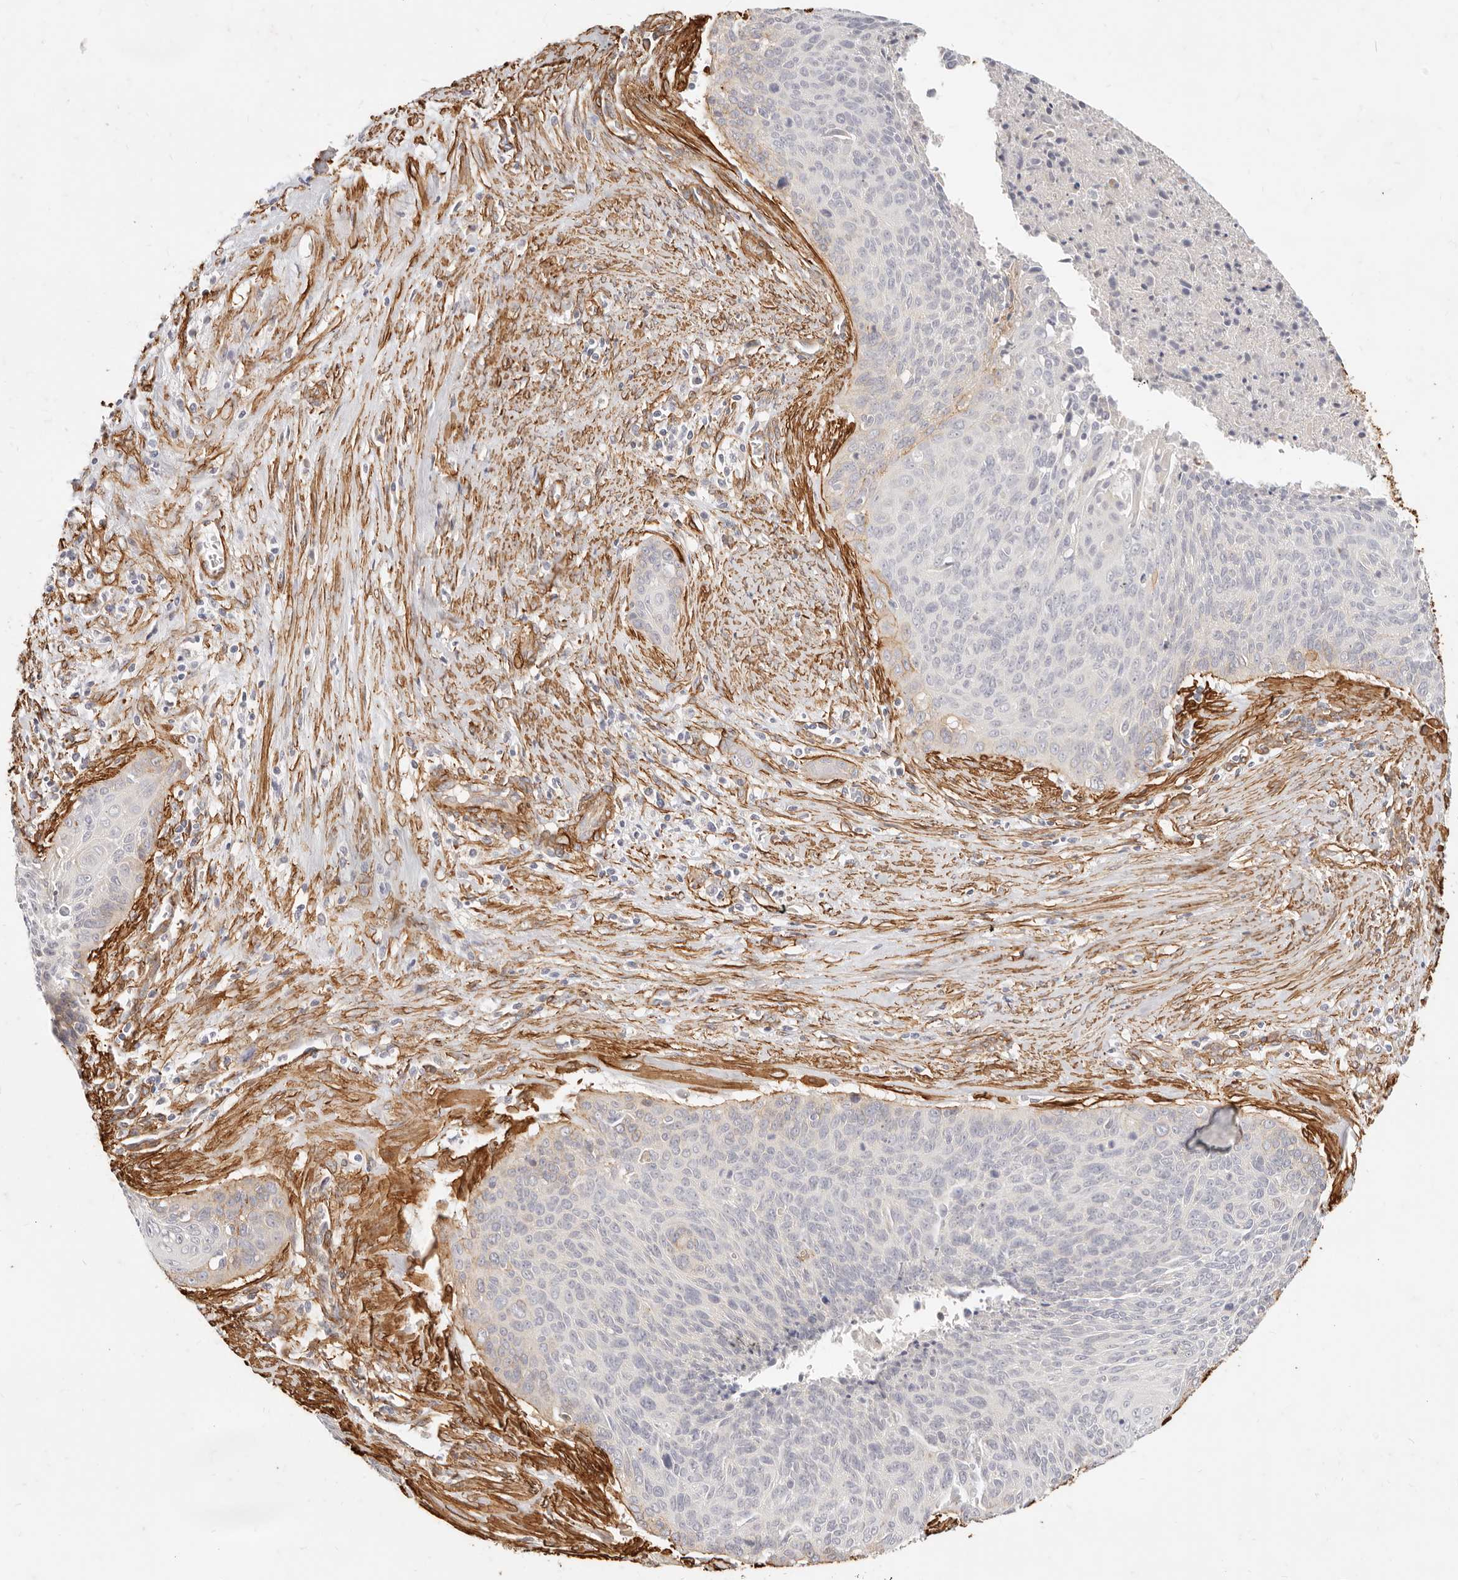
{"staining": {"intensity": "negative", "quantity": "none", "location": "none"}, "tissue": "cervical cancer", "cell_type": "Tumor cells", "image_type": "cancer", "snomed": [{"axis": "morphology", "description": "Squamous cell carcinoma, NOS"}, {"axis": "topography", "description": "Cervix"}], "caption": "A high-resolution histopathology image shows immunohistochemistry (IHC) staining of cervical cancer (squamous cell carcinoma), which shows no significant staining in tumor cells.", "gene": "TMTC2", "patient": {"sex": "female", "age": 55}}